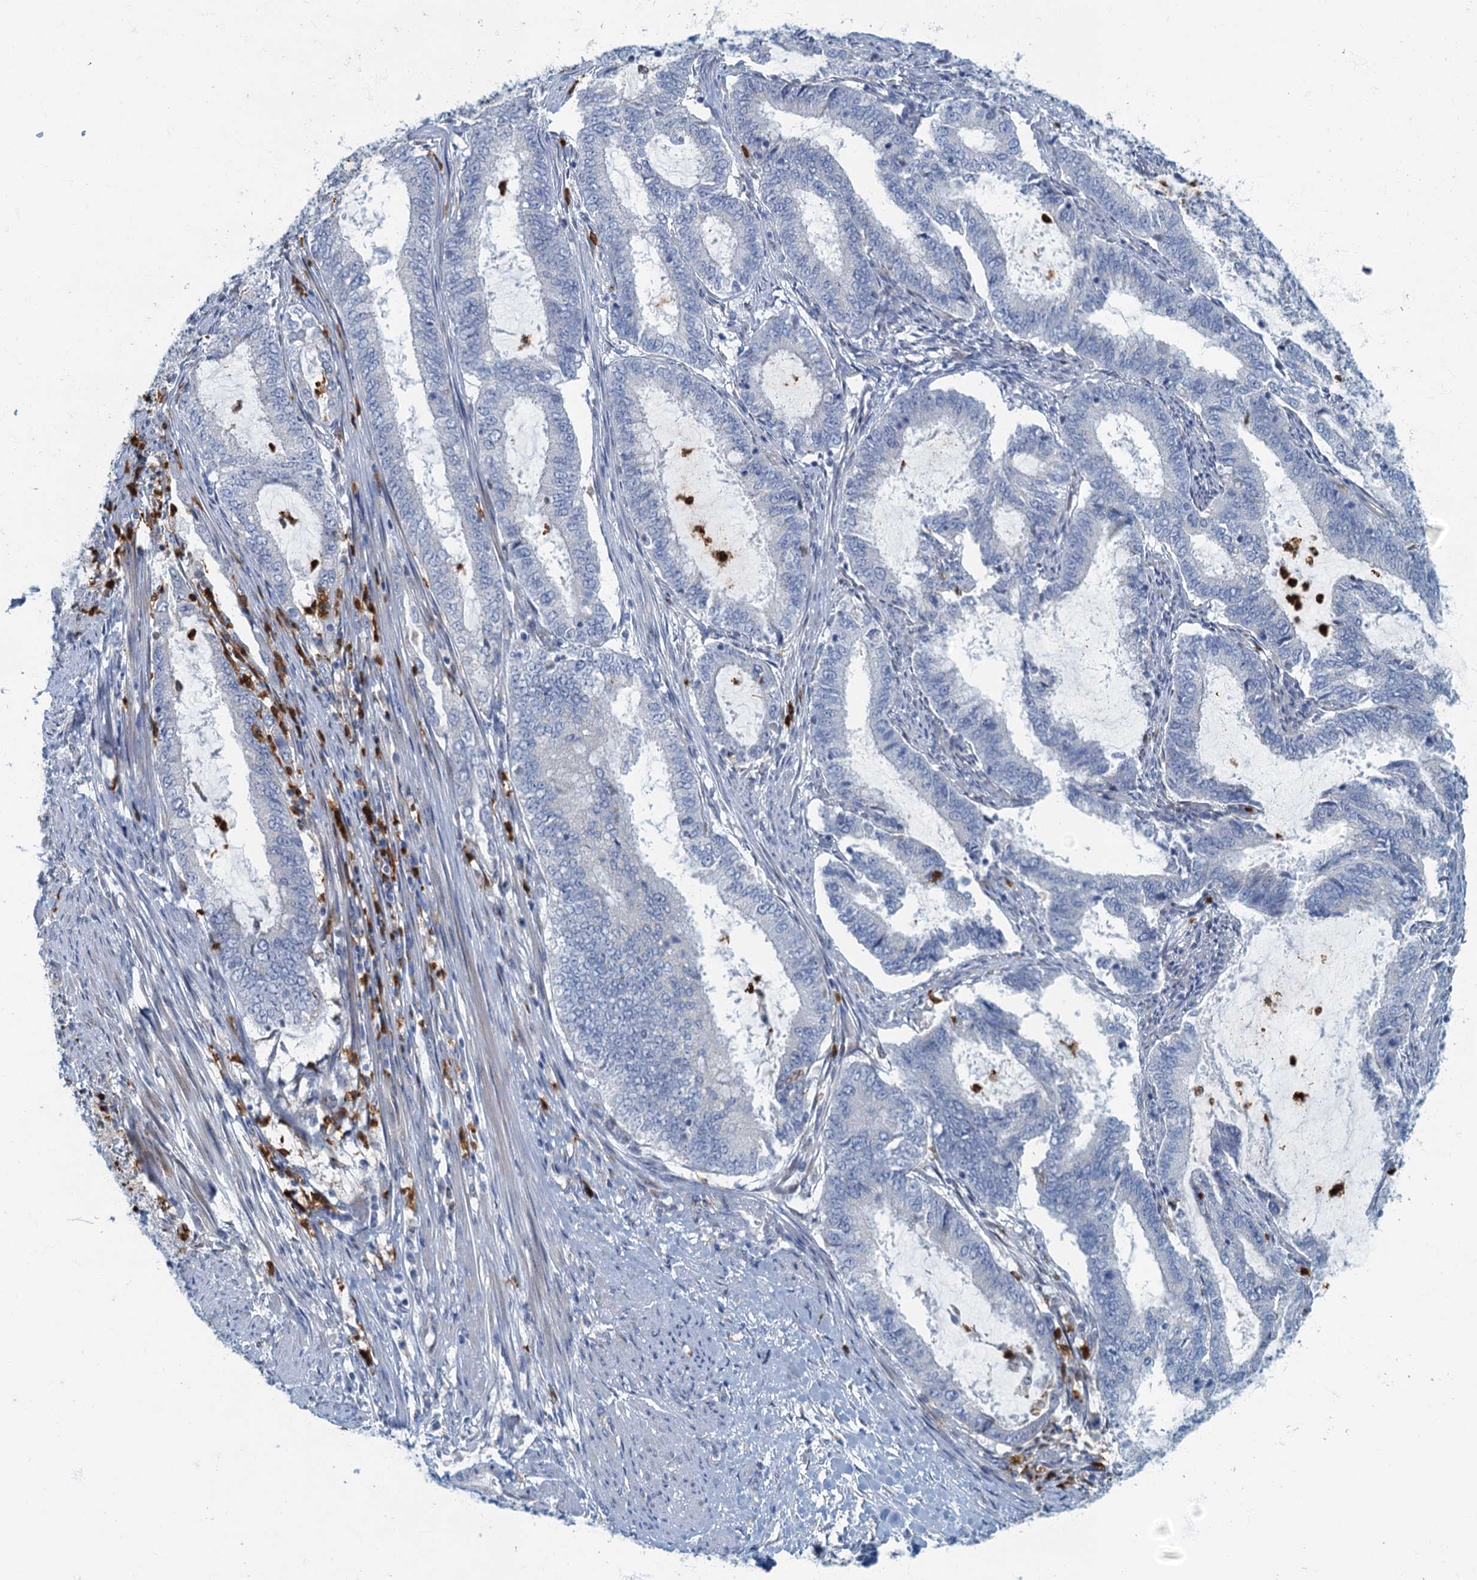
{"staining": {"intensity": "negative", "quantity": "none", "location": "none"}, "tissue": "endometrial cancer", "cell_type": "Tumor cells", "image_type": "cancer", "snomed": [{"axis": "morphology", "description": "Adenocarcinoma, NOS"}, {"axis": "topography", "description": "Endometrium"}], "caption": "Tumor cells show no significant protein expression in adenocarcinoma (endometrial). (DAB immunohistochemistry with hematoxylin counter stain).", "gene": "ANKDD1A", "patient": {"sex": "female", "age": 51}}